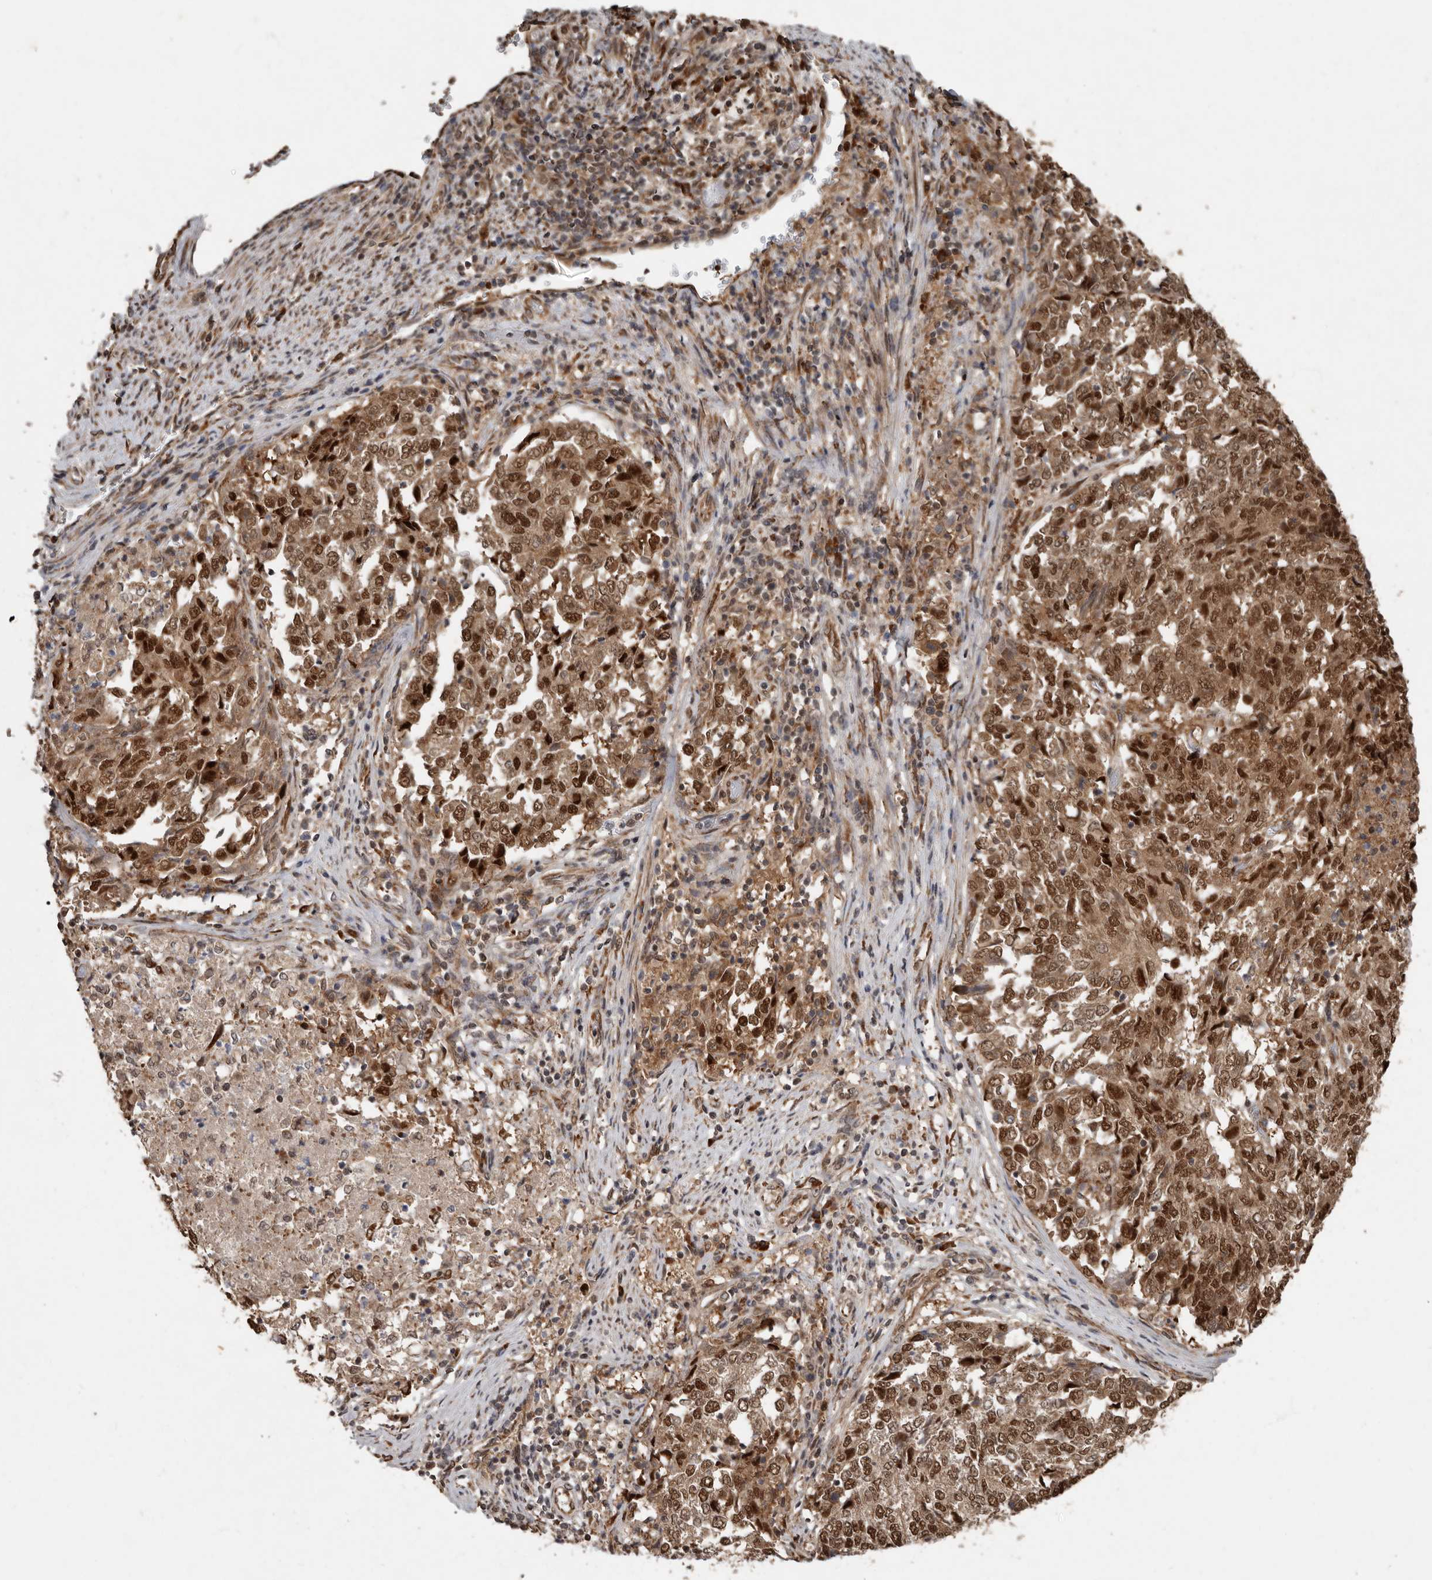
{"staining": {"intensity": "moderate", "quantity": ">75%", "location": "cytoplasmic/membranous,nuclear"}, "tissue": "endometrial cancer", "cell_type": "Tumor cells", "image_type": "cancer", "snomed": [{"axis": "morphology", "description": "Adenocarcinoma, NOS"}, {"axis": "topography", "description": "Endometrium"}], "caption": "An image showing moderate cytoplasmic/membranous and nuclear positivity in approximately >75% of tumor cells in endometrial cancer, as visualized by brown immunohistochemical staining.", "gene": "LRGUK", "patient": {"sex": "female", "age": 80}}